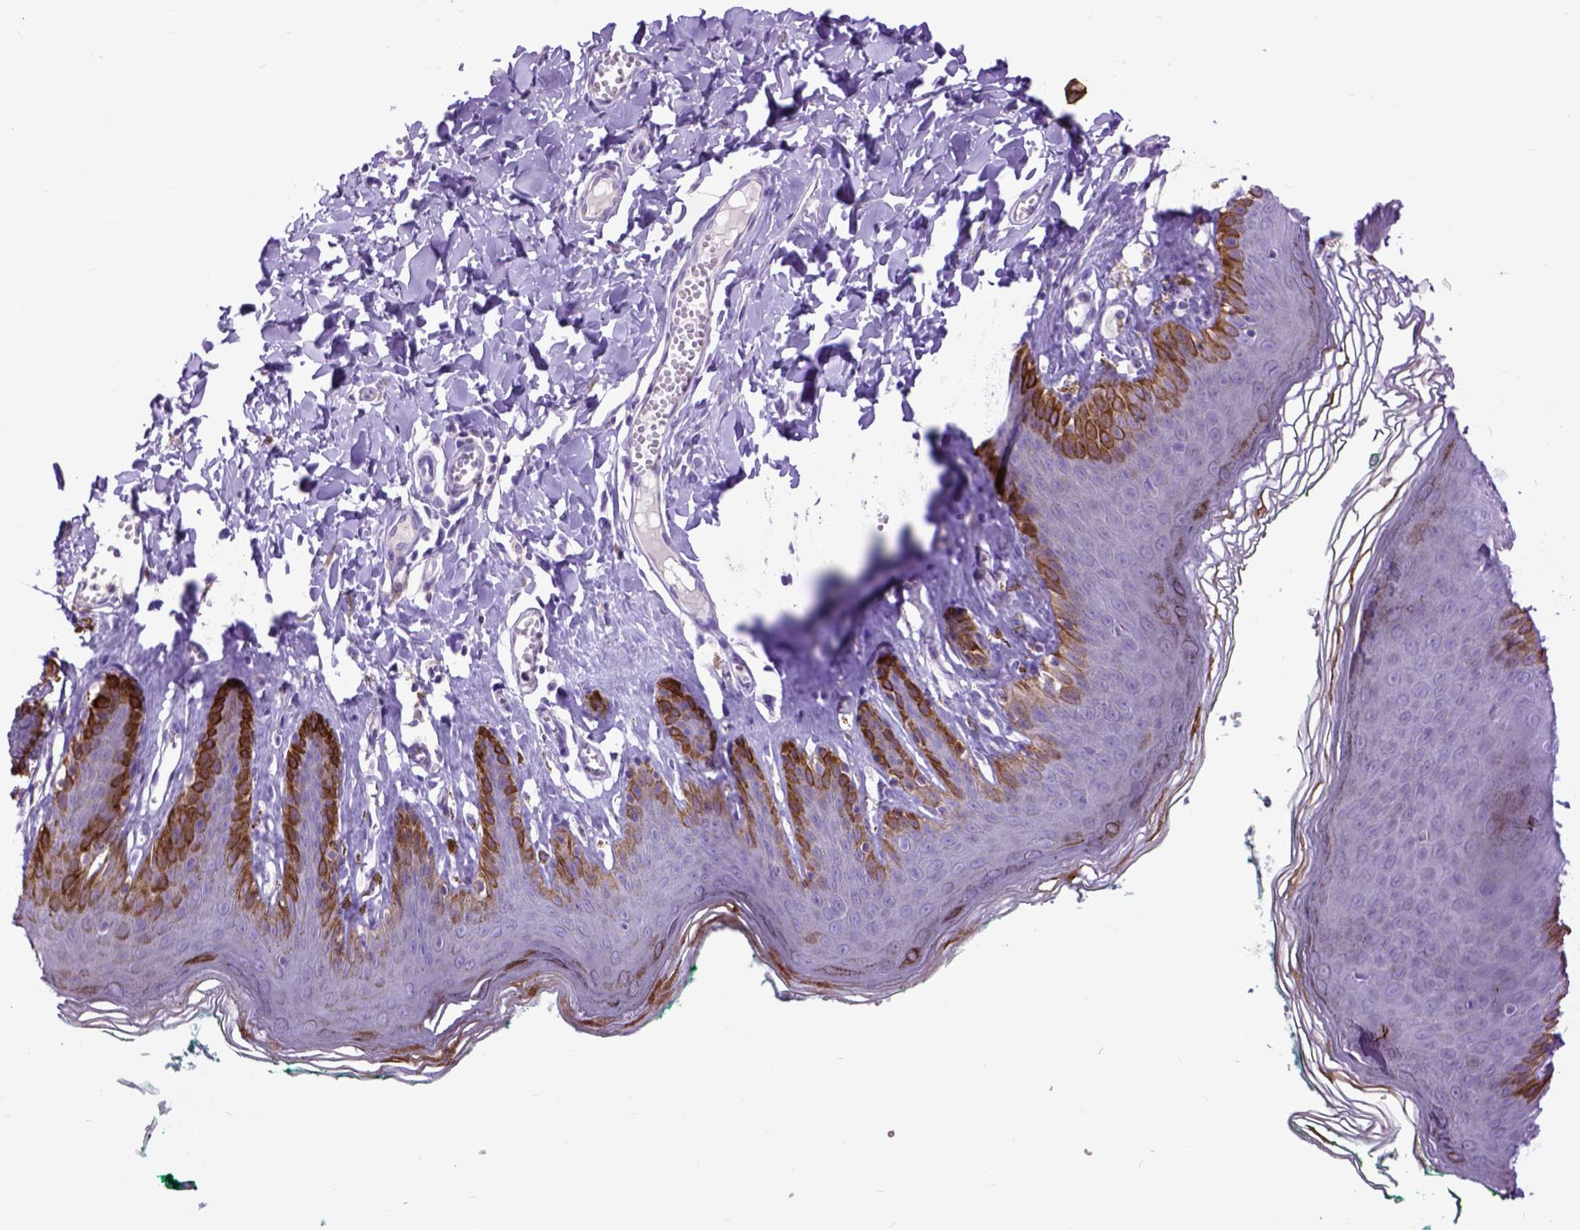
{"staining": {"intensity": "strong", "quantity": "<25%", "location": "cytoplasmic/membranous"}, "tissue": "skin", "cell_type": "Epidermal cells", "image_type": "normal", "snomed": [{"axis": "morphology", "description": "Normal tissue, NOS"}, {"axis": "topography", "description": "Vulva"}, {"axis": "topography", "description": "Peripheral nerve tissue"}], "caption": "A photomicrograph of skin stained for a protein reveals strong cytoplasmic/membranous brown staining in epidermal cells. Immunohistochemistry stains the protein of interest in brown and the nuclei are stained blue.", "gene": "RAB25", "patient": {"sex": "female", "age": 66}}